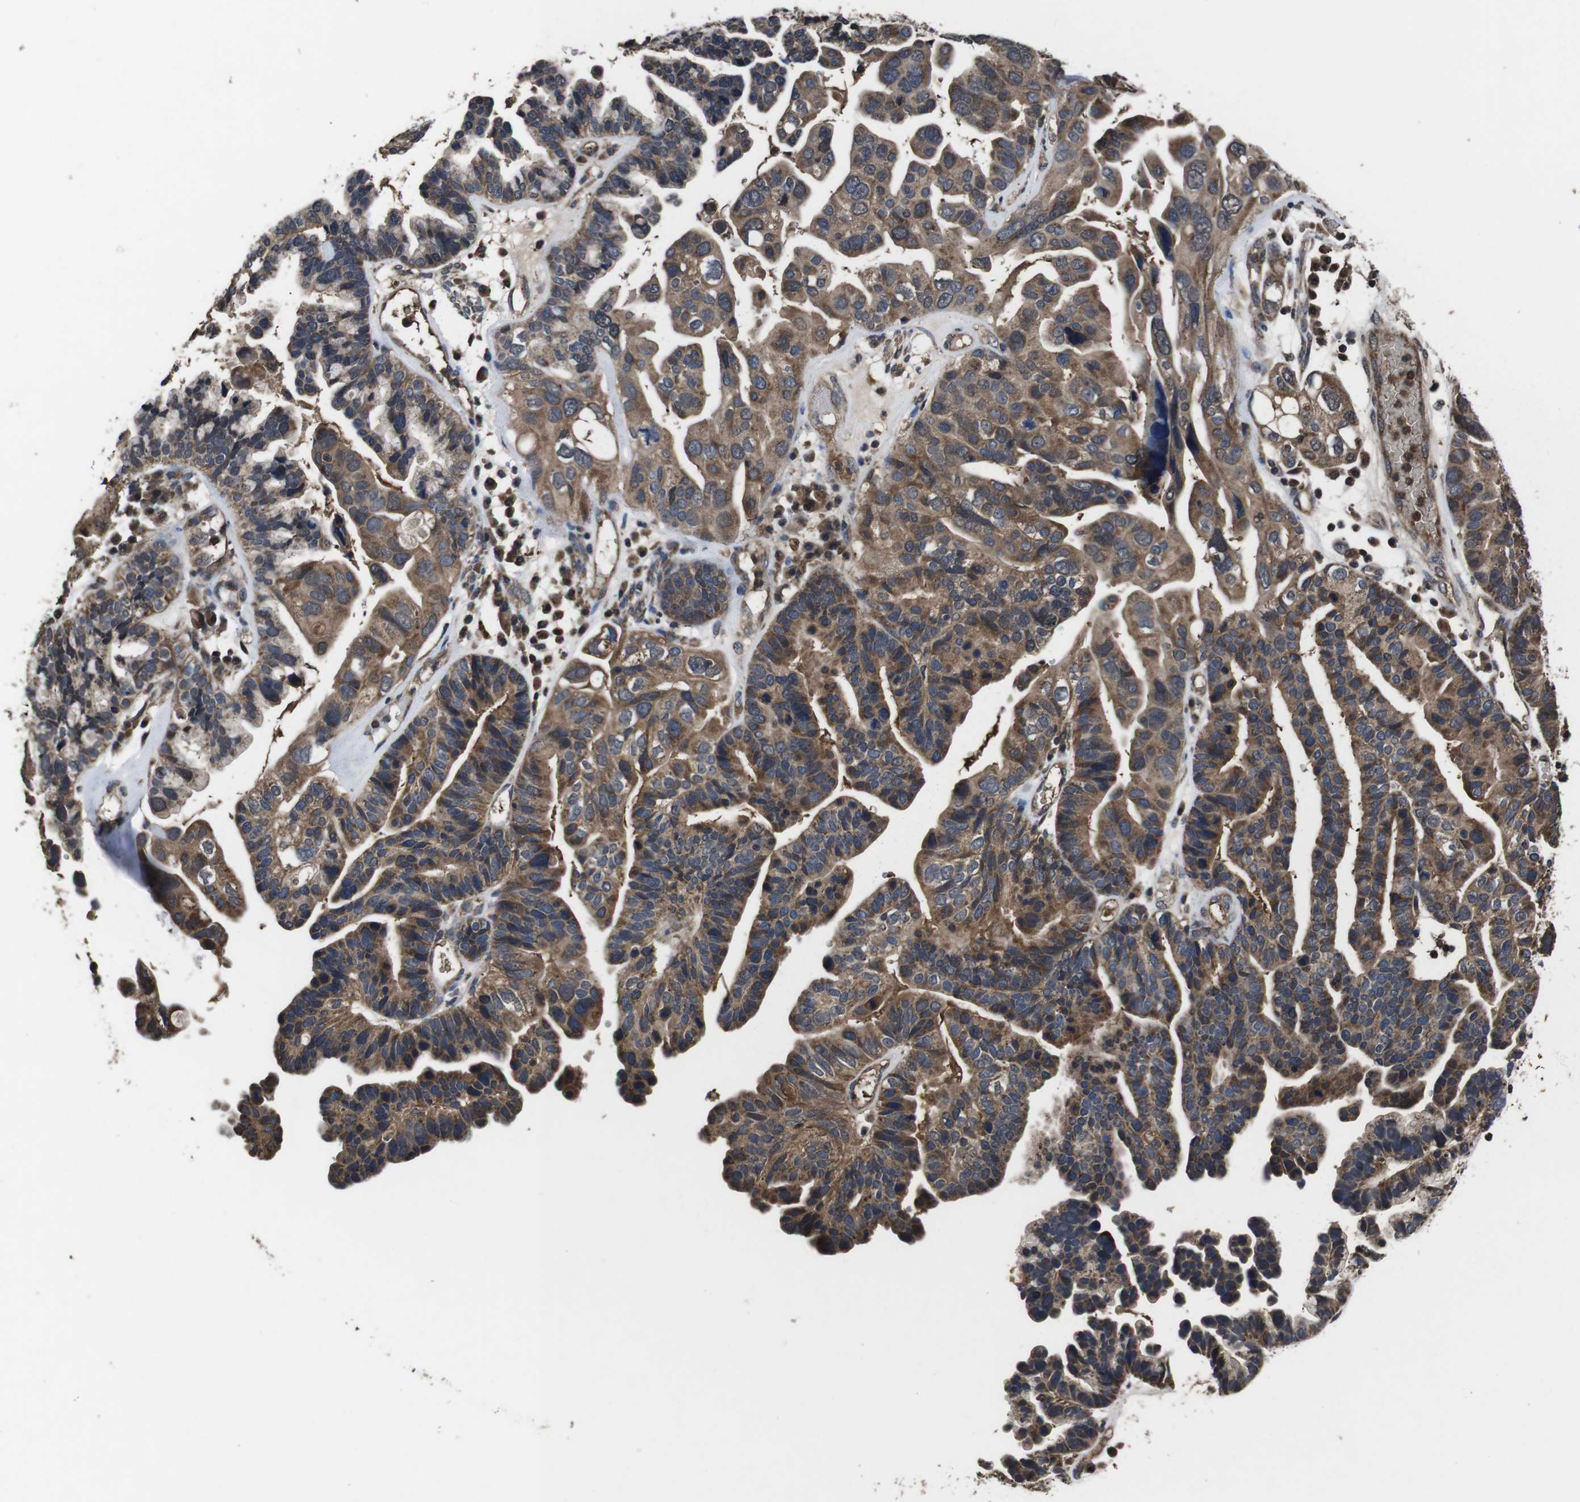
{"staining": {"intensity": "moderate", "quantity": ">75%", "location": "cytoplasmic/membranous"}, "tissue": "ovarian cancer", "cell_type": "Tumor cells", "image_type": "cancer", "snomed": [{"axis": "morphology", "description": "Cystadenocarcinoma, serous, NOS"}, {"axis": "topography", "description": "Ovary"}], "caption": "DAB immunohistochemical staining of ovarian serous cystadenocarcinoma displays moderate cytoplasmic/membranous protein expression in about >75% of tumor cells.", "gene": "CXCL11", "patient": {"sex": "female", "age": 56}}